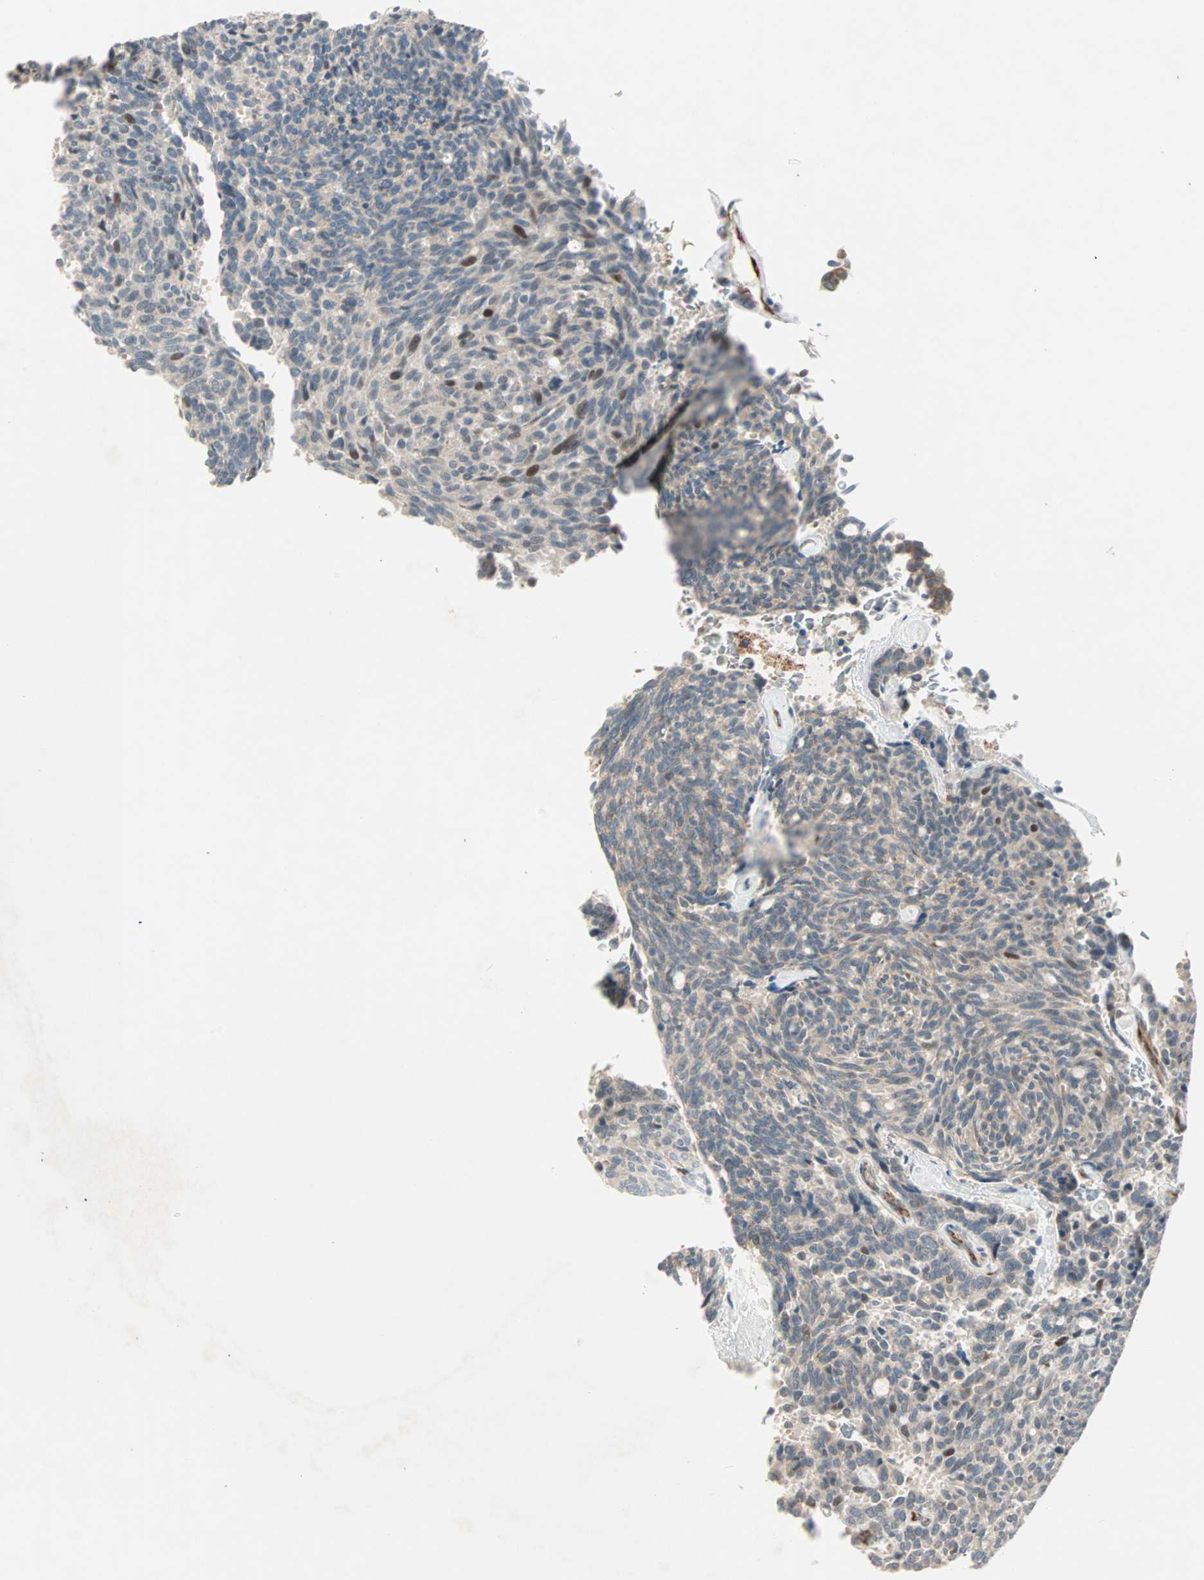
{"staining": {"intensity": "weak", "quantity": ">75%", "location": "cytoplasmic/membranous"}, "tissue": "carcinoid", "cell_type": "Tumor cells", "image_type": "cancer", "snomed": [{"axis": "morphology", "description": "Carcinoid, malignant, NOS"}, {"axis": "topography", "description": "Pancreas"}], "caption": "Malignant carcinoid tissue reveals weak cytoplasmic/membranous staining in approximately >75% of tumor cells, visualized by immunohistochemistry.", "gene": "ZNF37A", "patient": {"sex": "female", "age": 54}}